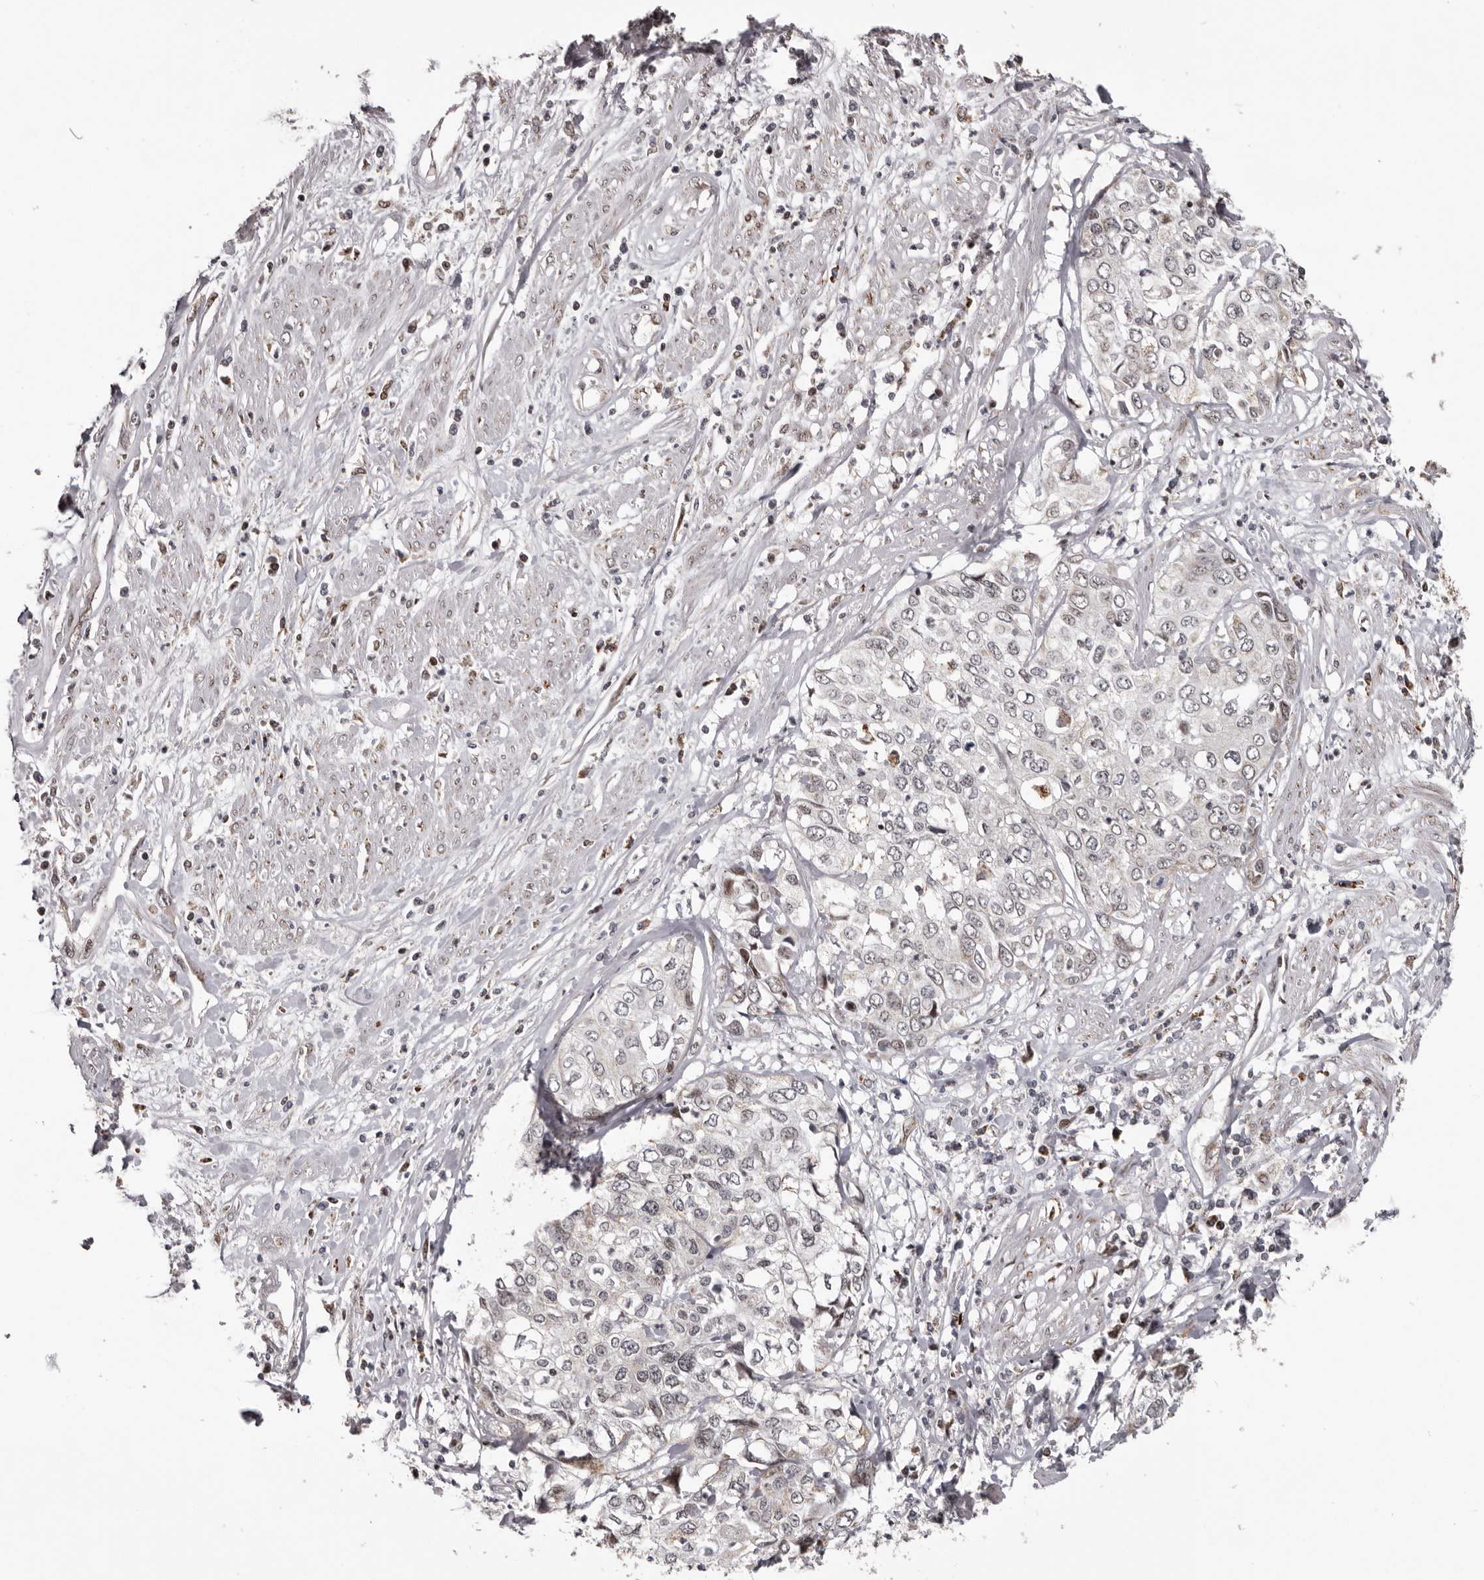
{"staining": {"intensity": "negative", "quantity": "none", "location": "none"}, "tissue": "cervical cancer", "cell_type": "Tumor cells", "image_type": "cancer", "snomed": [{"axis": "morphology", "description": "Squamous cell carcinoma, NOS"}, {"axis": "topography", "description": "Cervix"}], "caption": "Tumor cells are negative for protein expression in human cervical cancer (squamous cell carcinoma). (Brightfield microscopy of DAB (3,3'-diaminobenzidine) immunohistochemistry at high magnification).", "gene": "C17orf99", "patient": {"sex": "female", "age": 31}}